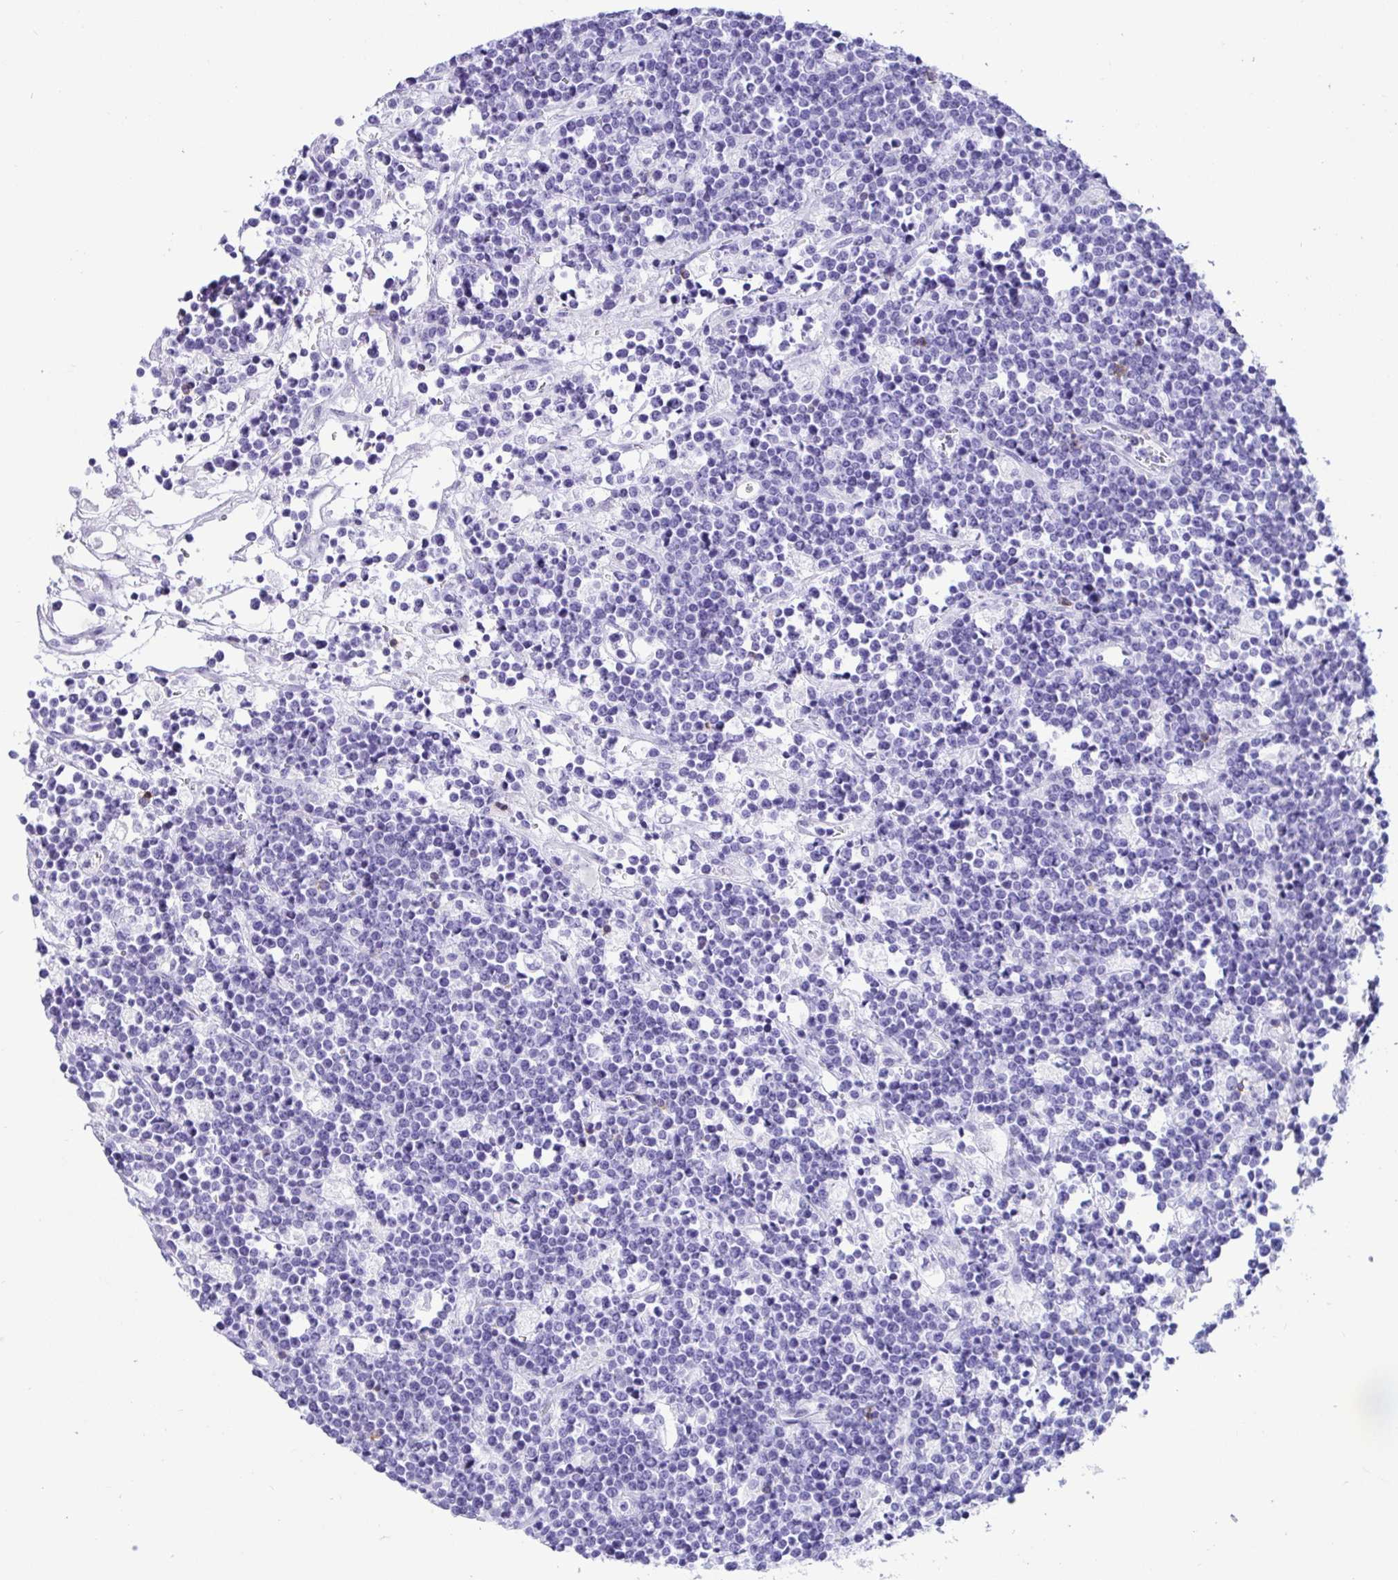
{"staining": {"intensity": "negative", "quantity": "none", "location": "none"}, "tissue": "lymphoma", "cell_type": "Tumor cells", "image_type": "cancer", "snomed": [{"axis": "morphology", "description": "Malignant lymphoma, non-Hodgkin's type, High grade"}, {"axis": "topography", "description": "Ovary"}], "caption": "Immunohistochemistry (IHC) image of high-grade malignant lymphoma, non-Hodgkin's type stained for a protein (brown), which exhibits no staining in tumor cells.", "gene": "CD5", "patient": {"sex": "female", "age": 56}}